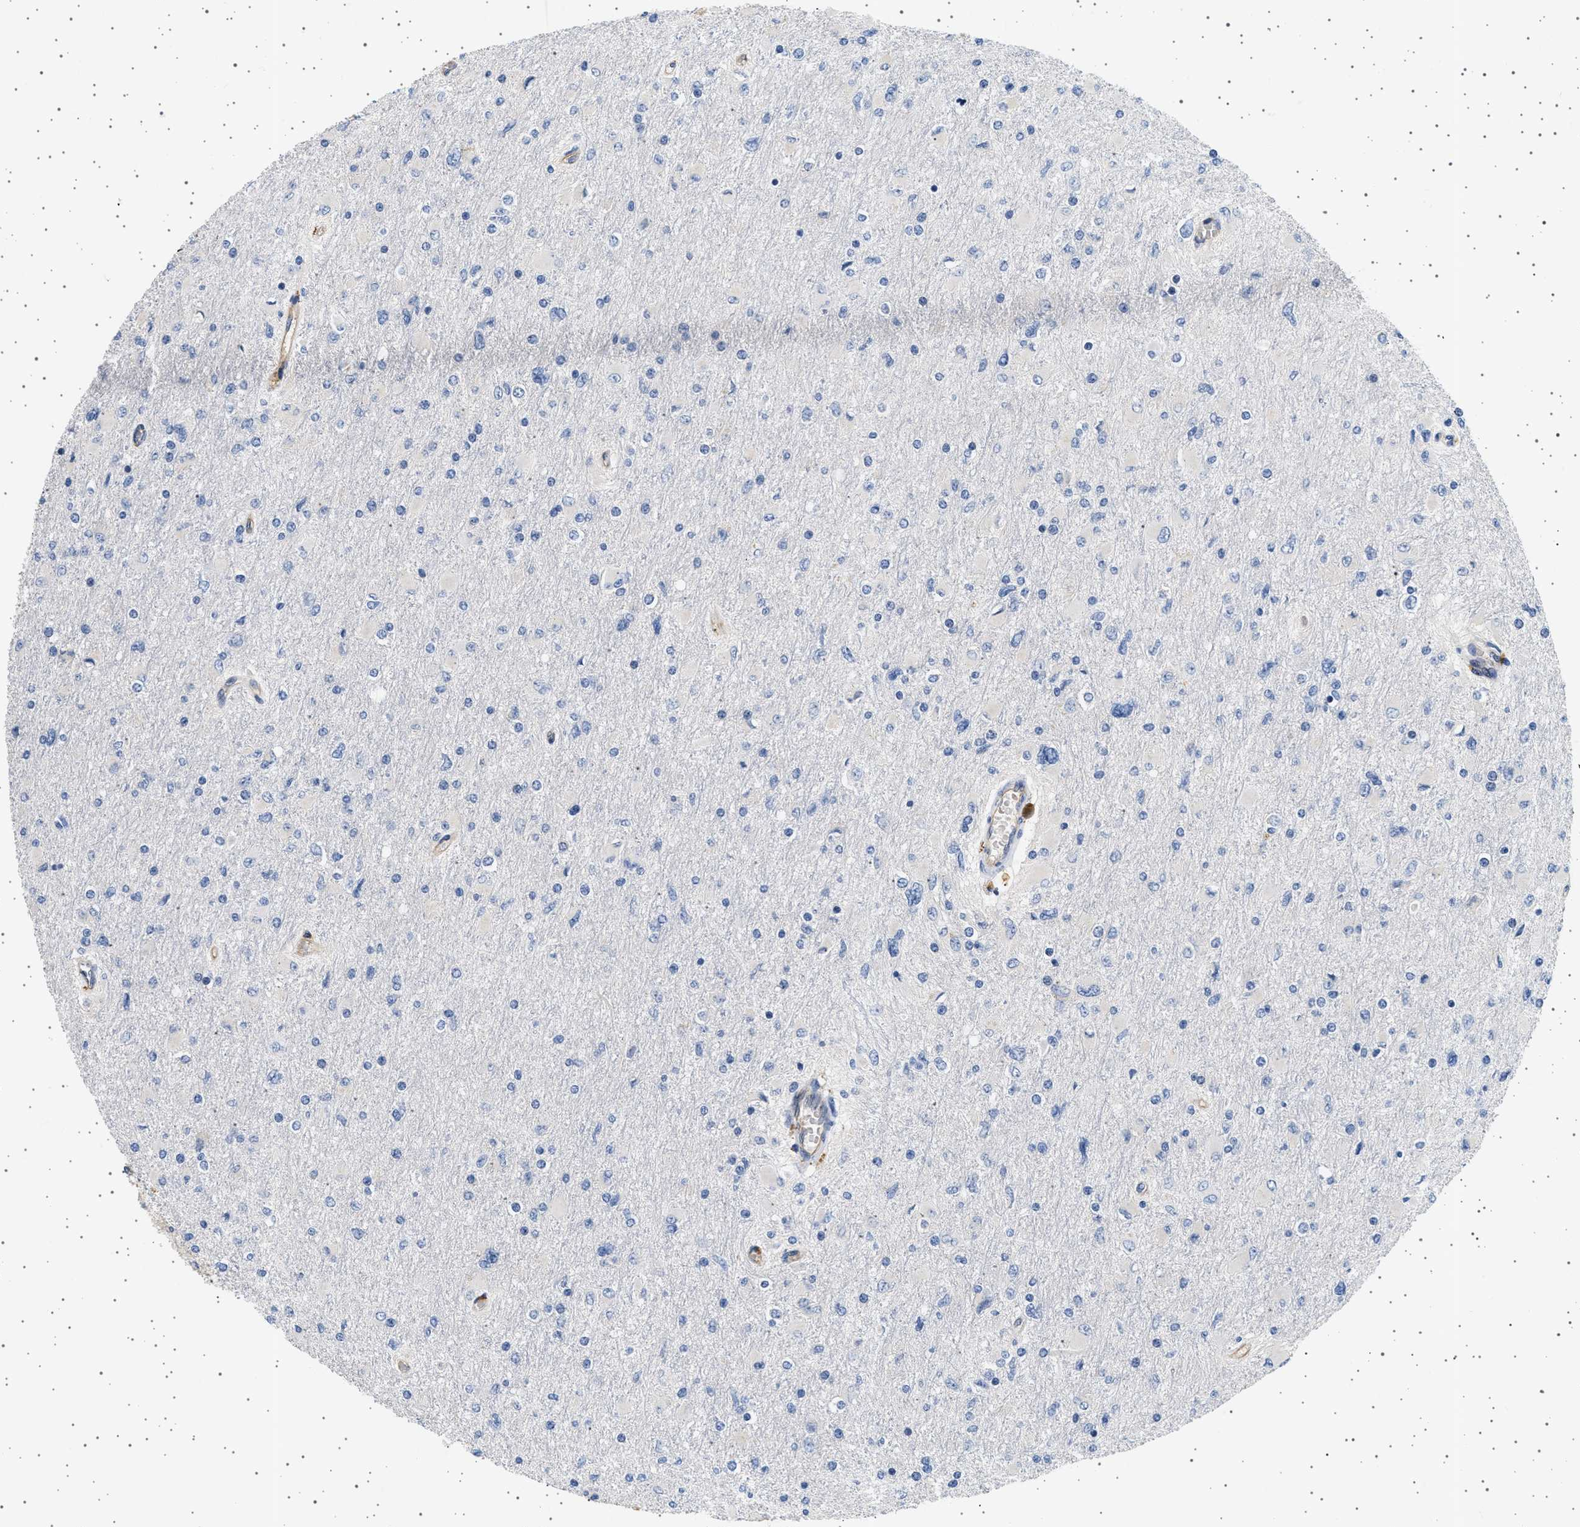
{"staining": {"intensity": "negative", "quantity": "none", "location": "none"}, "tissue": "glioma", "cell_type": "Tumor cells", "image_type": "cancer", "snomed": [{"axis": "morphology", "description": "Glioma, malignant, High grade"}, {"axis": "topography", "description": "Cerebral cortex"}], "caption": "Human malignant high-grade glioma stained for a protein using IHC reveals no positivity in tumor cells.", "gene": "PLPP6", "patient": {"sex": "female", "age": 36}}